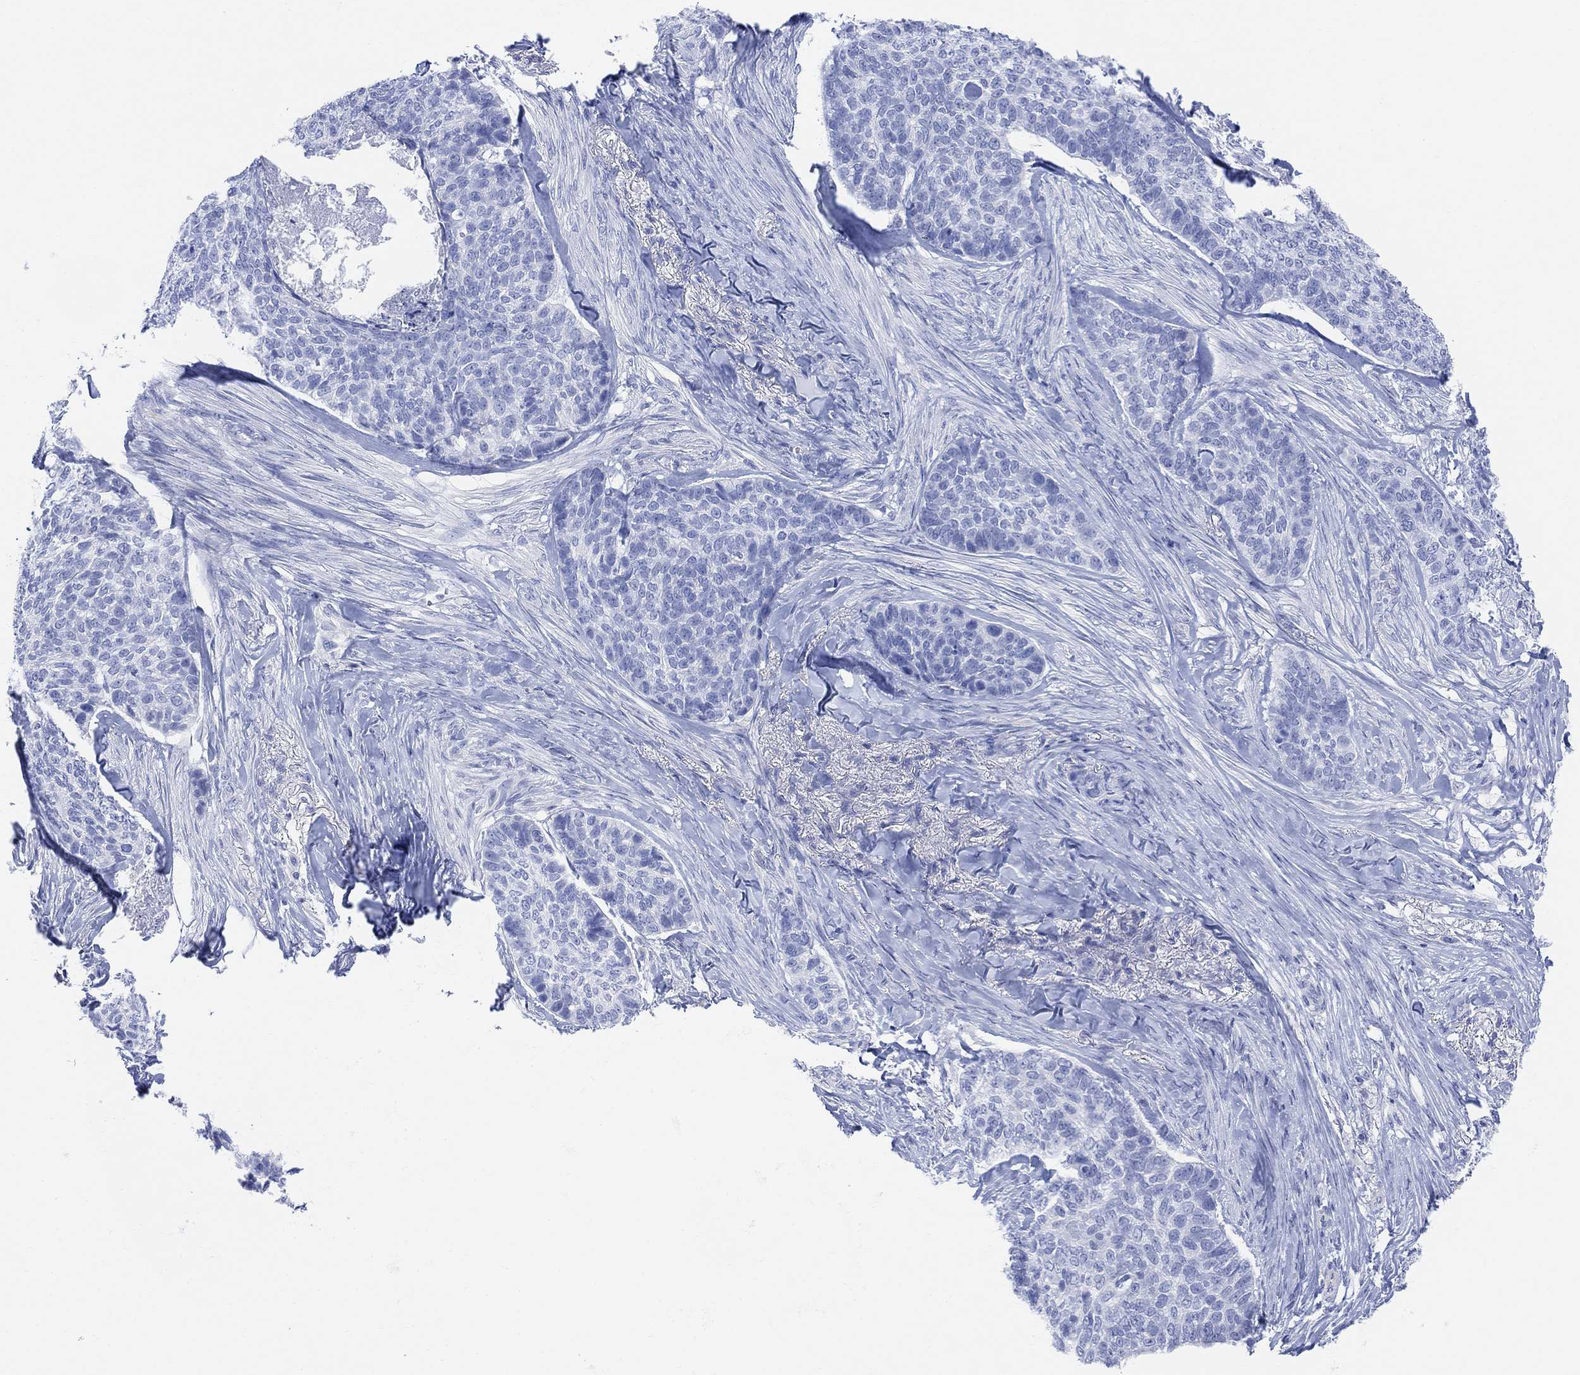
{"staining": {"intensity": "negative", "quantity": "none", "location": "none"}, "tissue": "skin cancer", "cell_type": "Tumor cells", "image_type": "cancer", "snomed": [{"axis": "morphology", "description": "Basal cell carcinoma"}, {"axis": "topography", "description": "Skin"}], "caption": "Skin cancer stained for a protein using immunohistochemistry reveals no expression tumor cells.", "gene": "GNG13", "patient": {"sex": "female", "age": 69}}